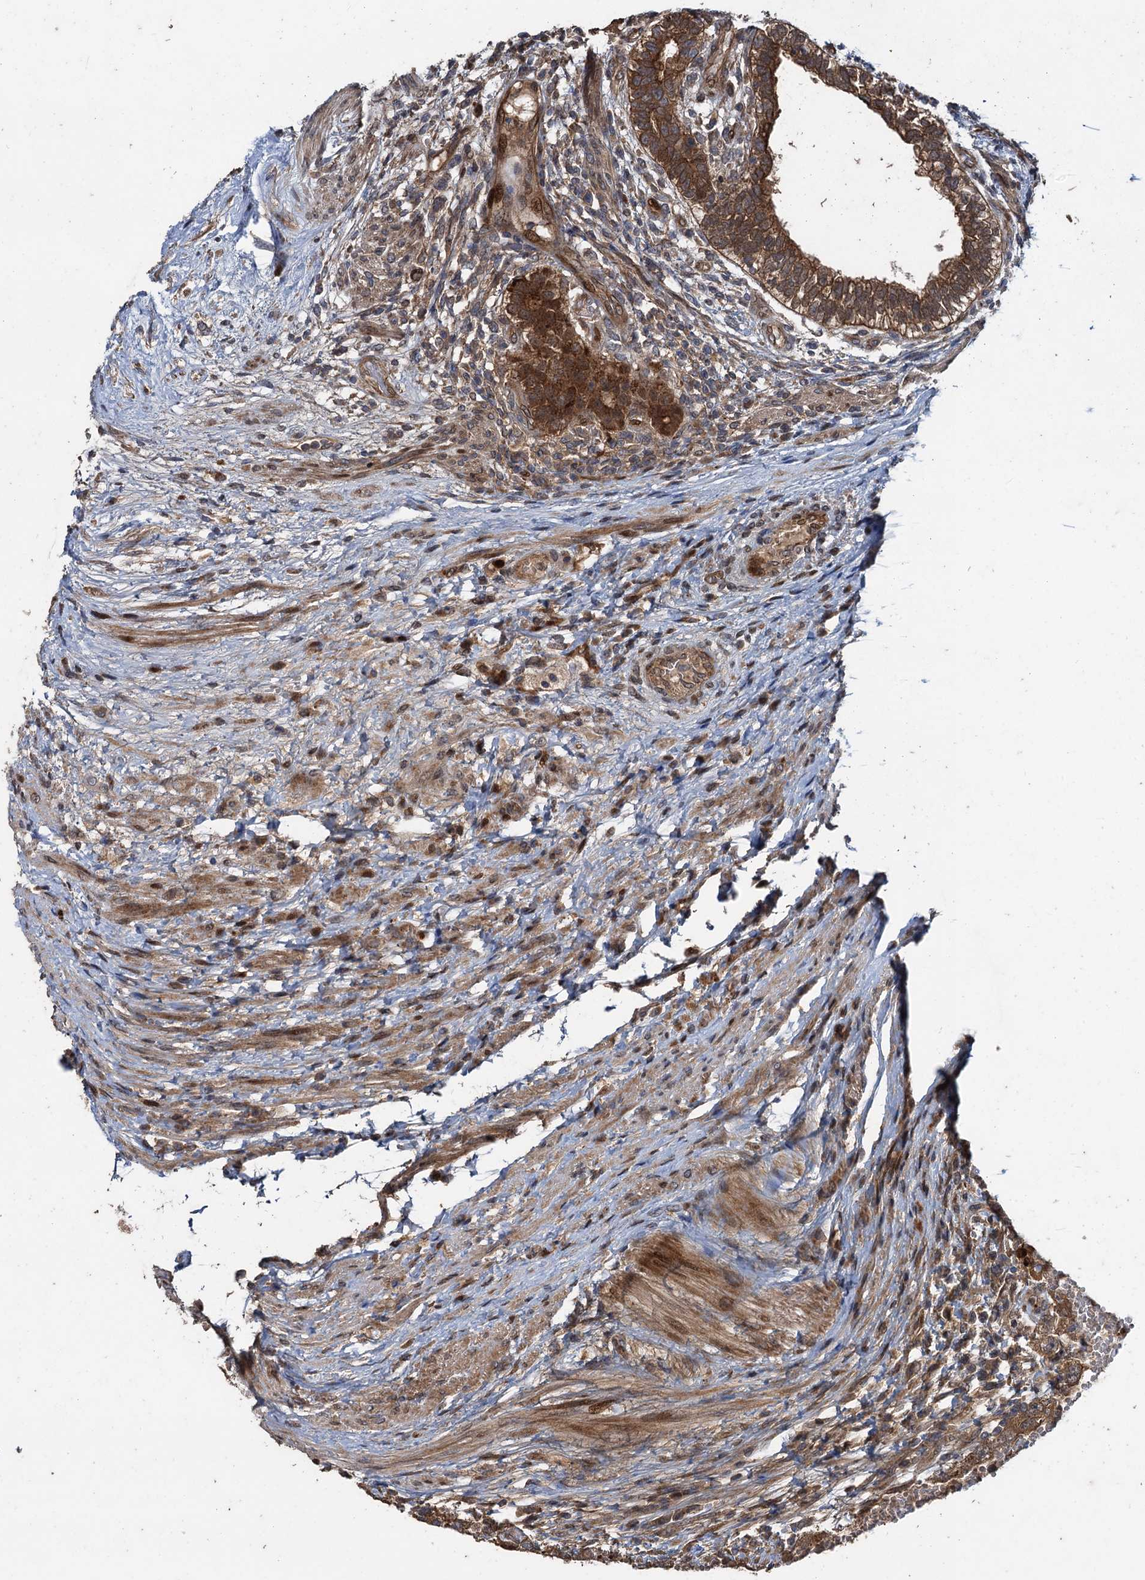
{"staining": {"intensity": "moderate", "quantity": ">75%", "location": "cytoplasmic/membranous"}, "tissue": "testis cancer", "cell_type": "Tumor cells", "image_type": "cancer", "snomed": [{"axis": "morphology", "description": "Carcinoma, Embryonal, NOS"}, {"axis": "topography", "description": "Testis"}], "caption": "Testis embryonal carcinoma was stained to show a protein in brown. There is medium levels of moderate cytoplasmic/membranous positivity in about >75% of tumor cells. The protein is shown in brown color, while the nuclei are stained blue.", "gene": "RHOBTB1", "patient": {"sex": "male", "age": 26}}